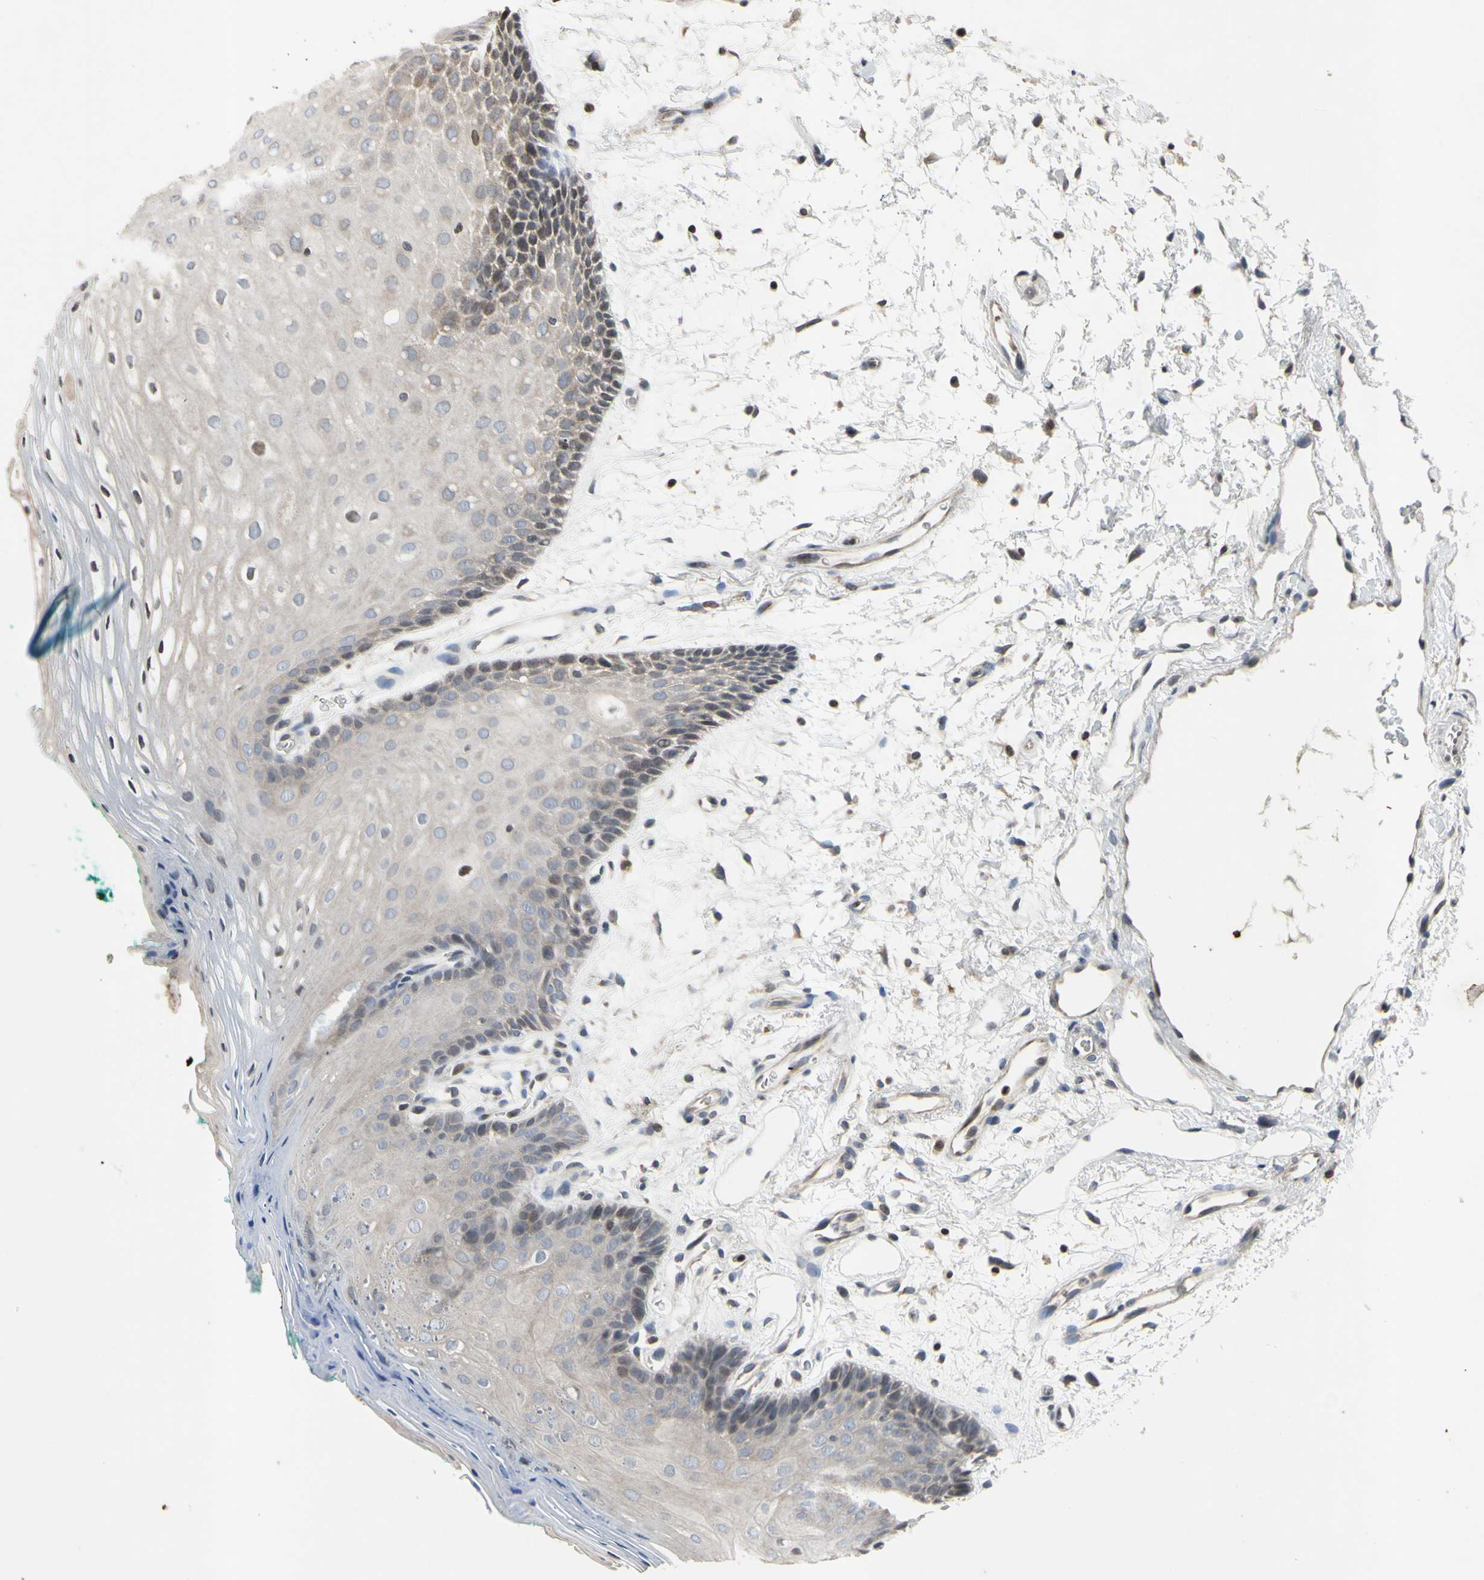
{"staining": {"intensity": "weak", "quantity": "<25%", "location": "cytoplasmic/membranous,nuclear"}, "tissue": "oral mucosa", "cell_type": "Squamous epithelial cells", "image_type": "normal", "snomed": [{"axis": "morphology", "description": "Normal tissue, NOS"}, {"axis": "topography", "description": "Skeletal muscle"}, {"axis": "topography", "description": "Oral tissue"}, {"axis": "topography", "description": "Peripheral nerve tissue"}], "caption": "High power microscopy histopathology image of an IHC photomicrograph of normal oral mucosa, revealing no significant staining in squamous epithelial cells.", "gene": "ARG1", "patient": {"sex": "female", "age": 84}}